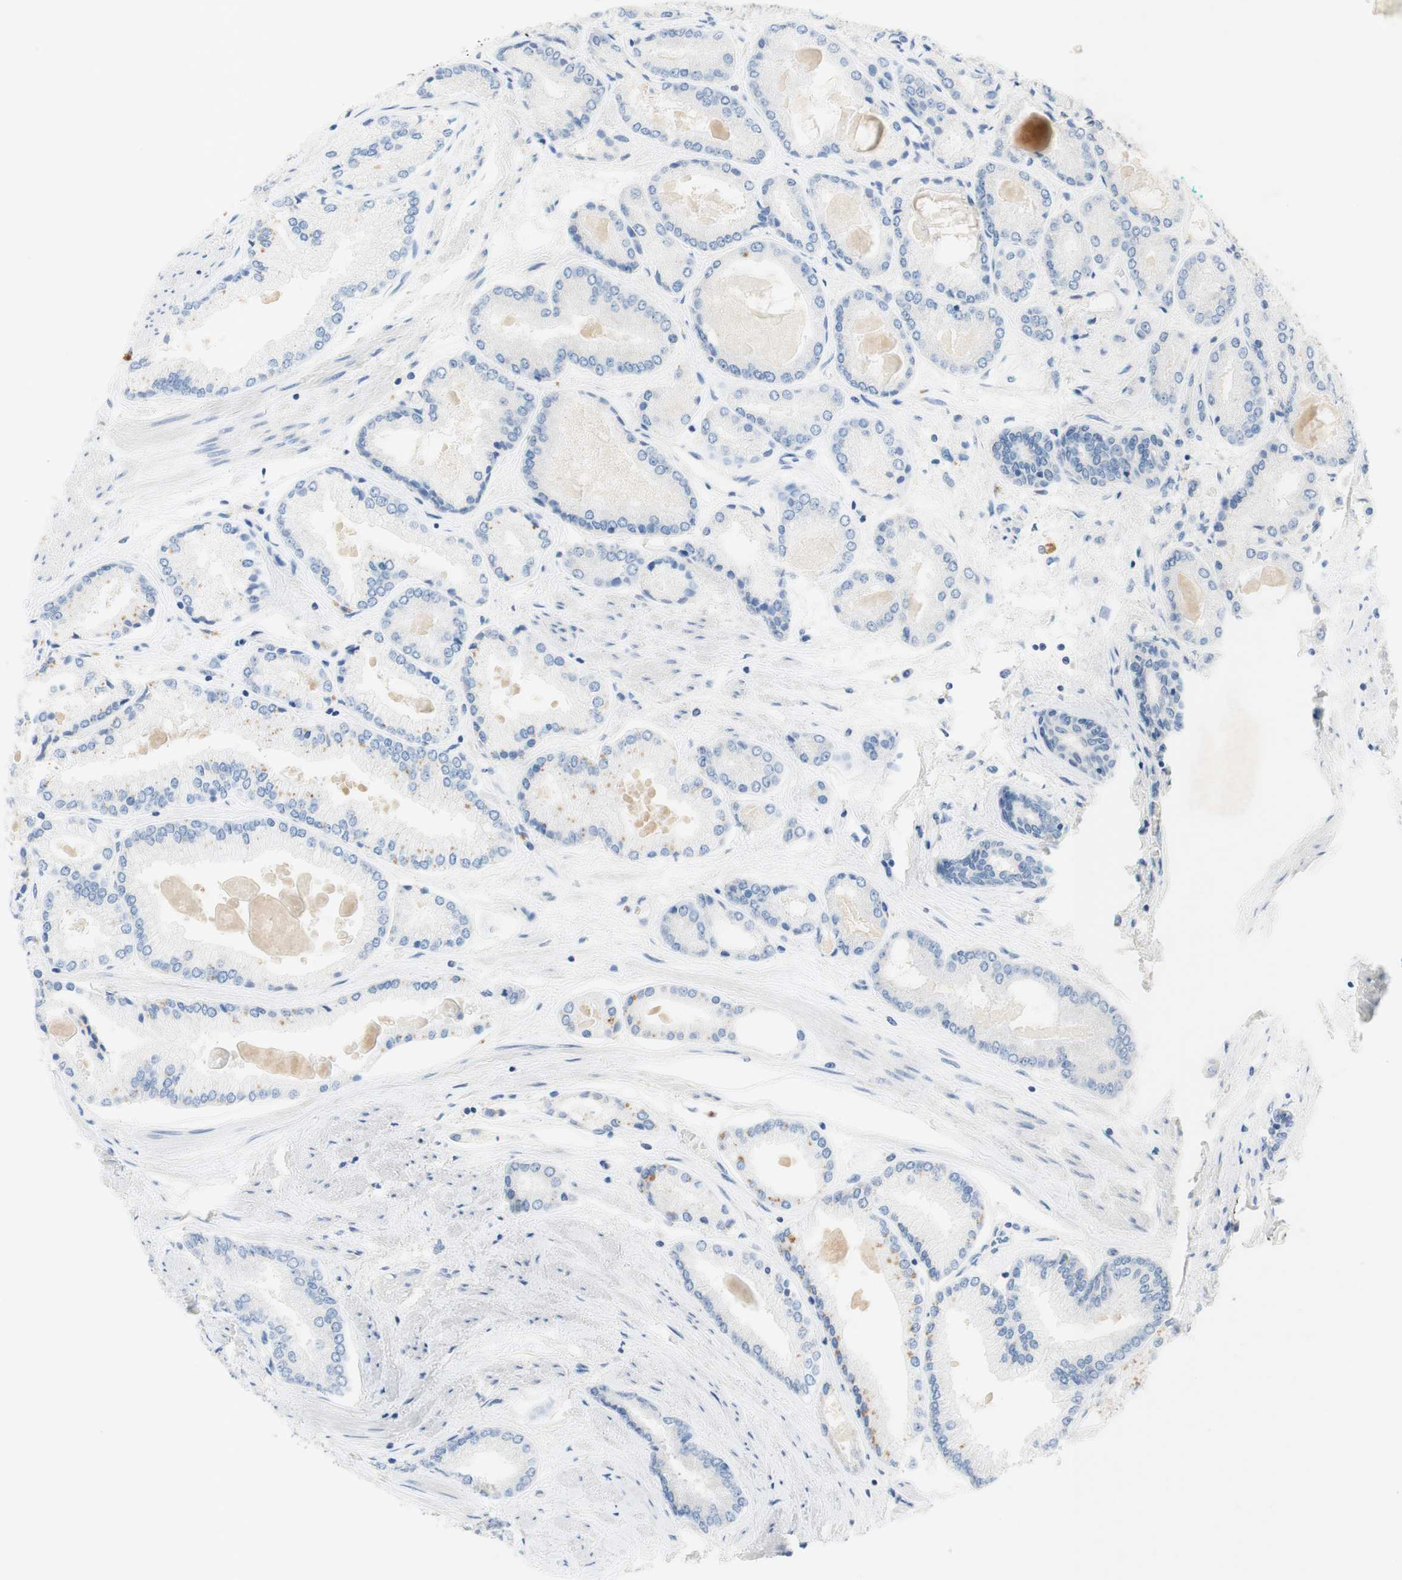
{"staining": {"intensity": "negative", "quantity": "none", "location": "none"}, "tissue": "prostate cancer", "cell_type": "Tumor cells", "image_type": "cancer", "snomed": [{"axis": "morphology", "description": "Adenocarcinoma, High grade"}, {"axis": "topography", "description": "Prostate"}], "caption": "This is a micrograph of IHC staining of prostate cancer (adenocarcinoma (high-grade)), which shows no positivity in tumor cells.", "gene": "POLR2J3", "patient": {"sex": "male", "age": 59}}